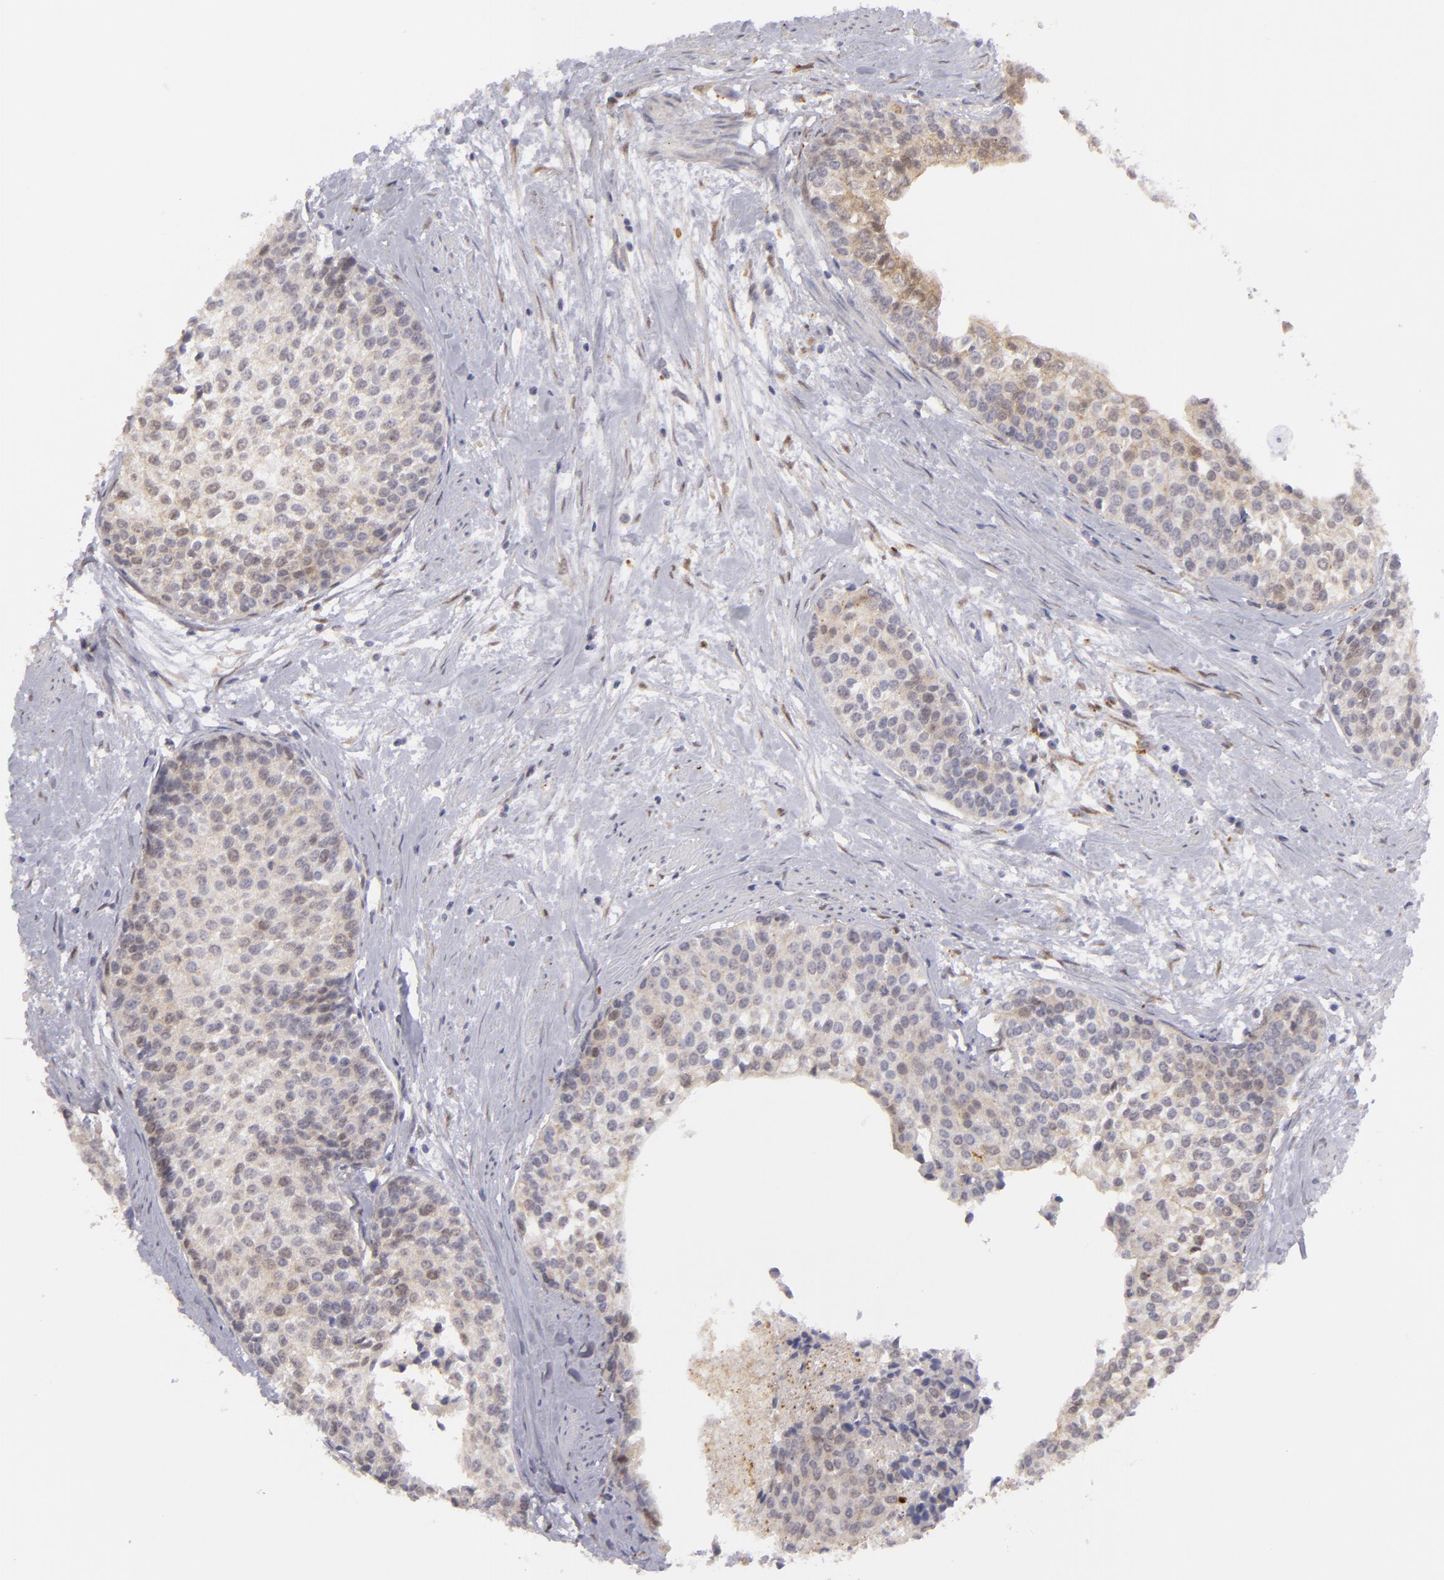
{"staining": {"intensity": "weak", "quantity": "<25%", "location": "nuclear"}, "tissue": "urothelial cancer", "cell_type": "Tumor cells", "image_type": "cancer", "snomed": [{"axis": "morphology", "description": "Urothelial carcinoma, Low grade"}, {"axis": "topography", "description": "Urinary bladder"}], "caption": "Urothelial carcinoma (low-grade) was stained to show a protein in brown. There is no significant positivity in tumor cells.", "gene": "EFS", "patient": {"sex": "female", "age": 73}}